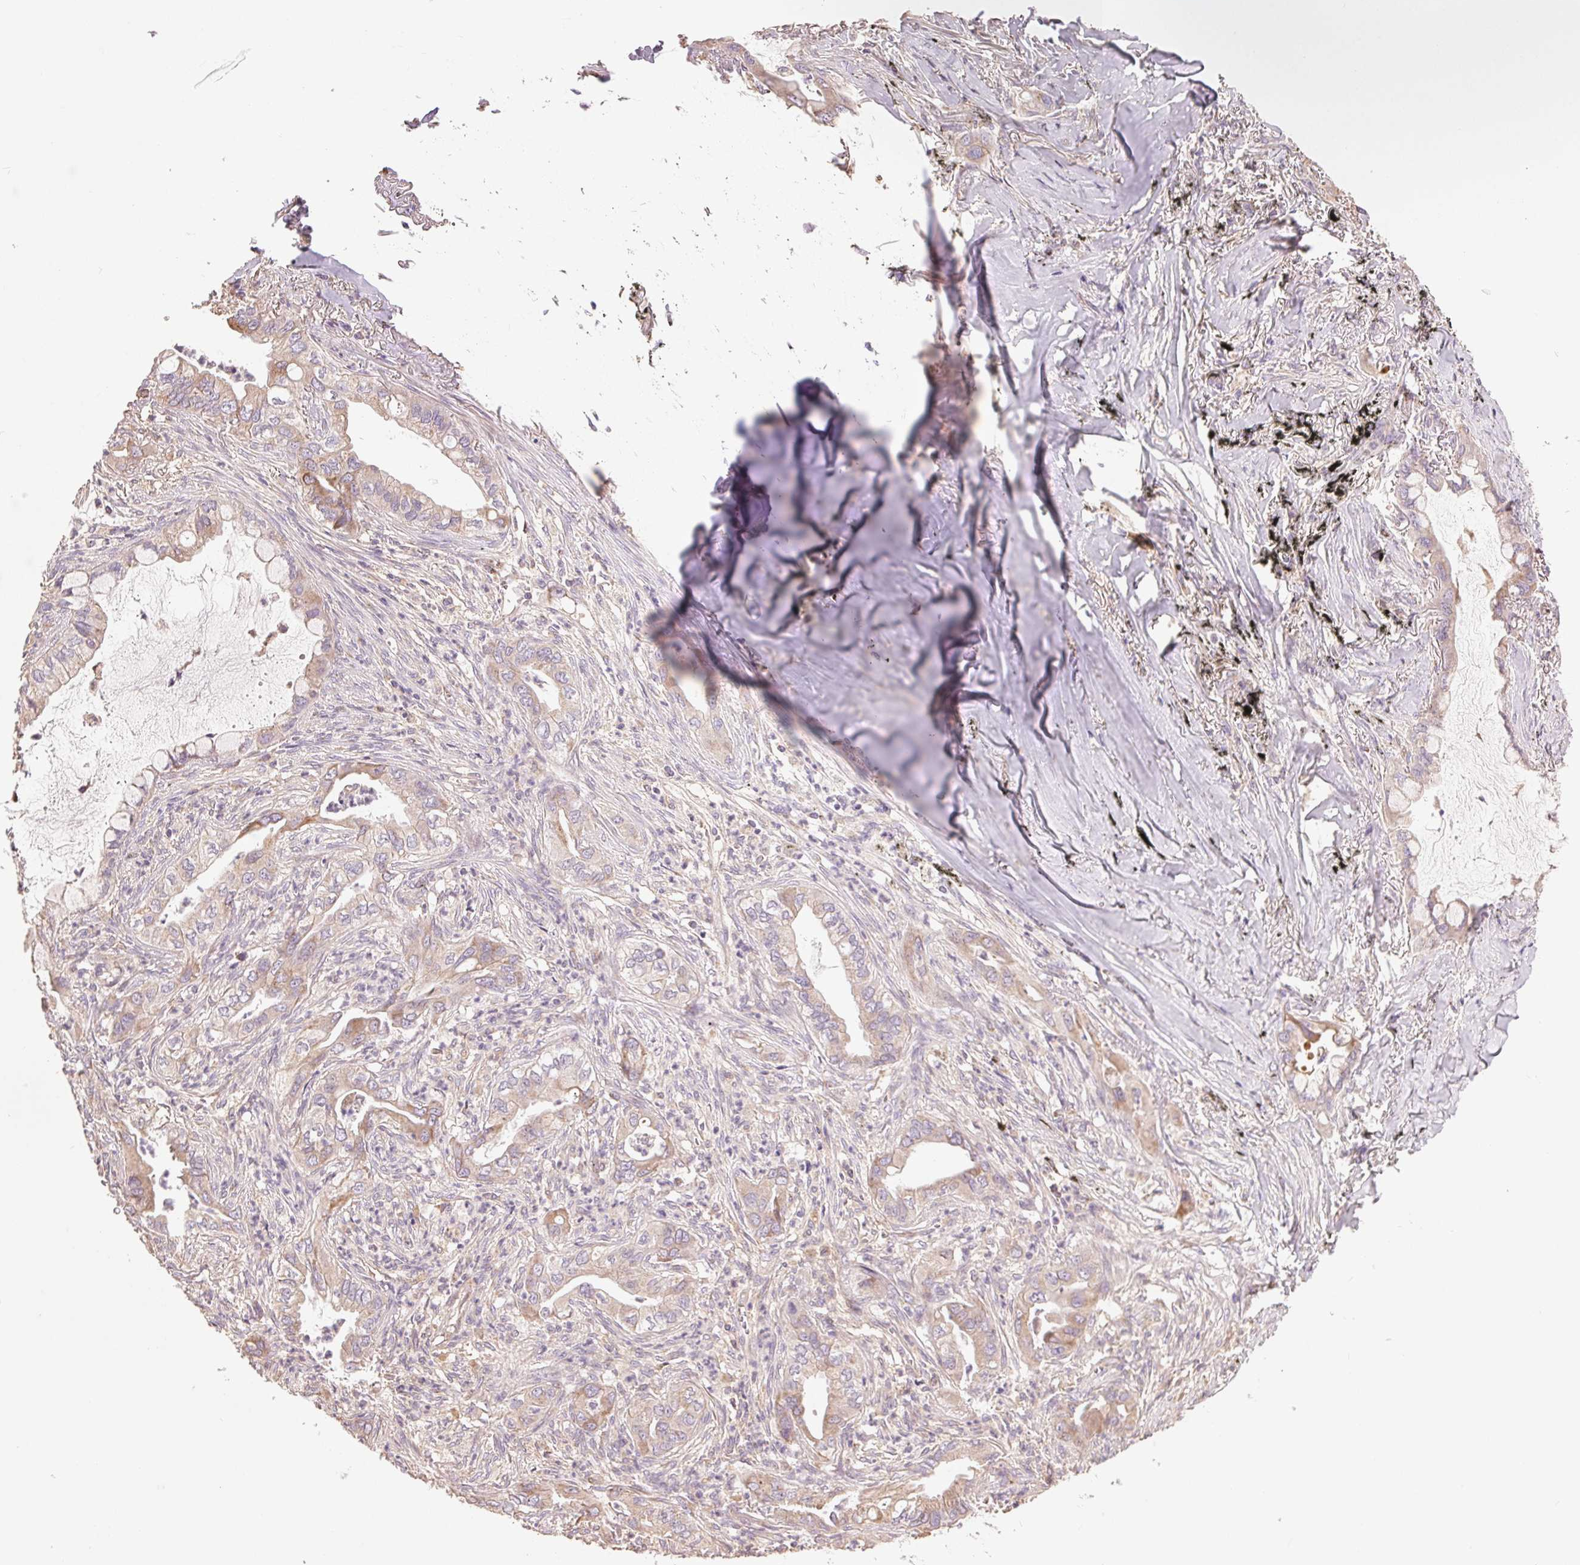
{"staining": {"intensity": "weak", "quantity": "25%-75%", "location": "cytoplasmic/membranous"}, "tissue": "lung cancer", "cell_type": "Tumor cells", "image_type": "cancer", "snomed": [{"axis": "morphology", "description": "Adenocarcinoma, NOS"}, {"axis": "topography", "description": "Lung"}], "caption": "Immunohistochemistry (IHC) (DAB) staining of human lung cancer displays weak cytoplasmic/membranous protein expression in approximately 25%-75% of tumor cells.", "gene": "DGUOK", "patient": {"sex": "male", "age": 65}}